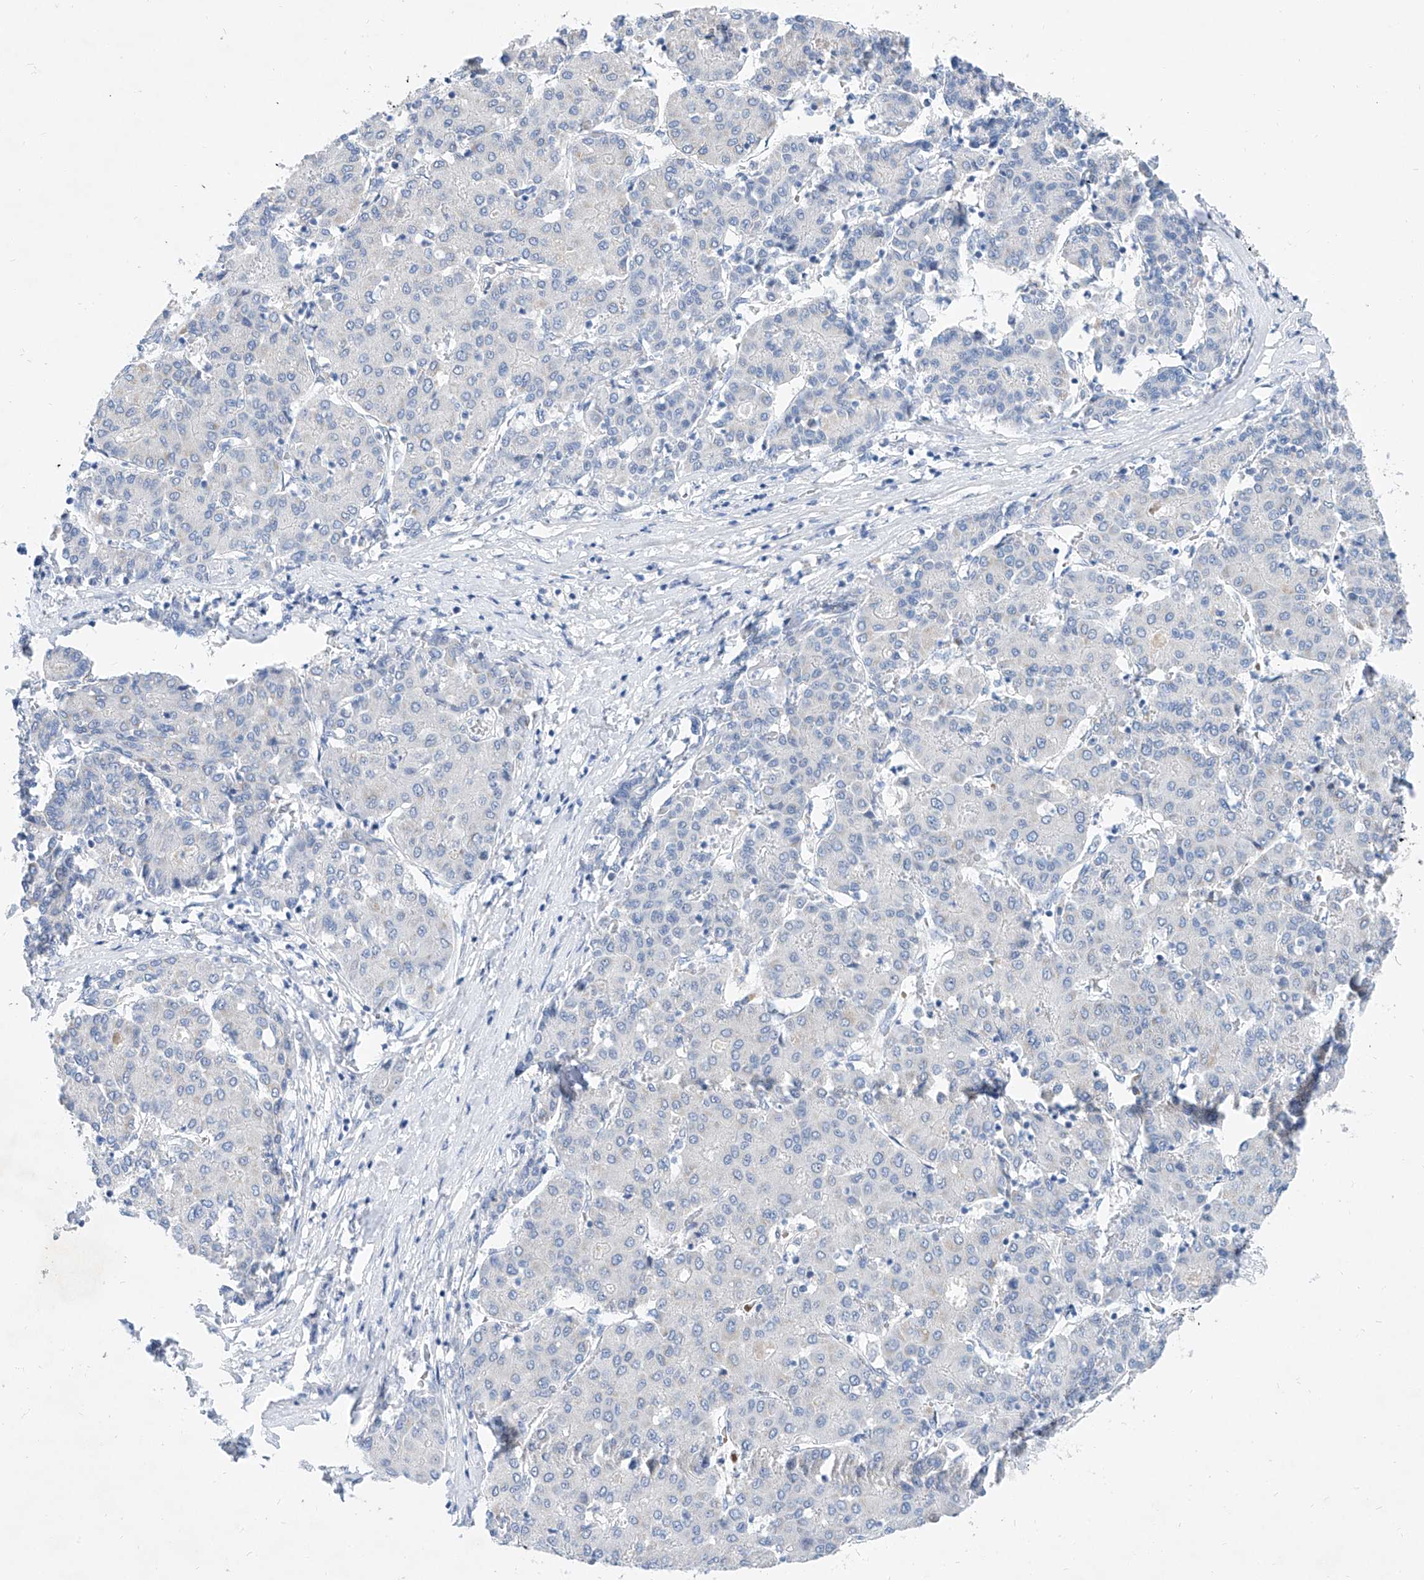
{"staining": {"intensity": "negative", "quantity": "none", "location": "none"}, "tissue": "liver cancer", "cell_type": "Tumor cells", "image_type": "cancer", "snomed": [{"axis": "morphology", "description": "Carcinoma, Hepatocellular, NOS"}, {"axis": "topography", "description": "Liver"}], "caption": "Liver cancer was stained to show a protein in brown. There is no significant expression in tumor cells.", "gene": "BPTF", "patient": {"sex": "male", "age": 65}}